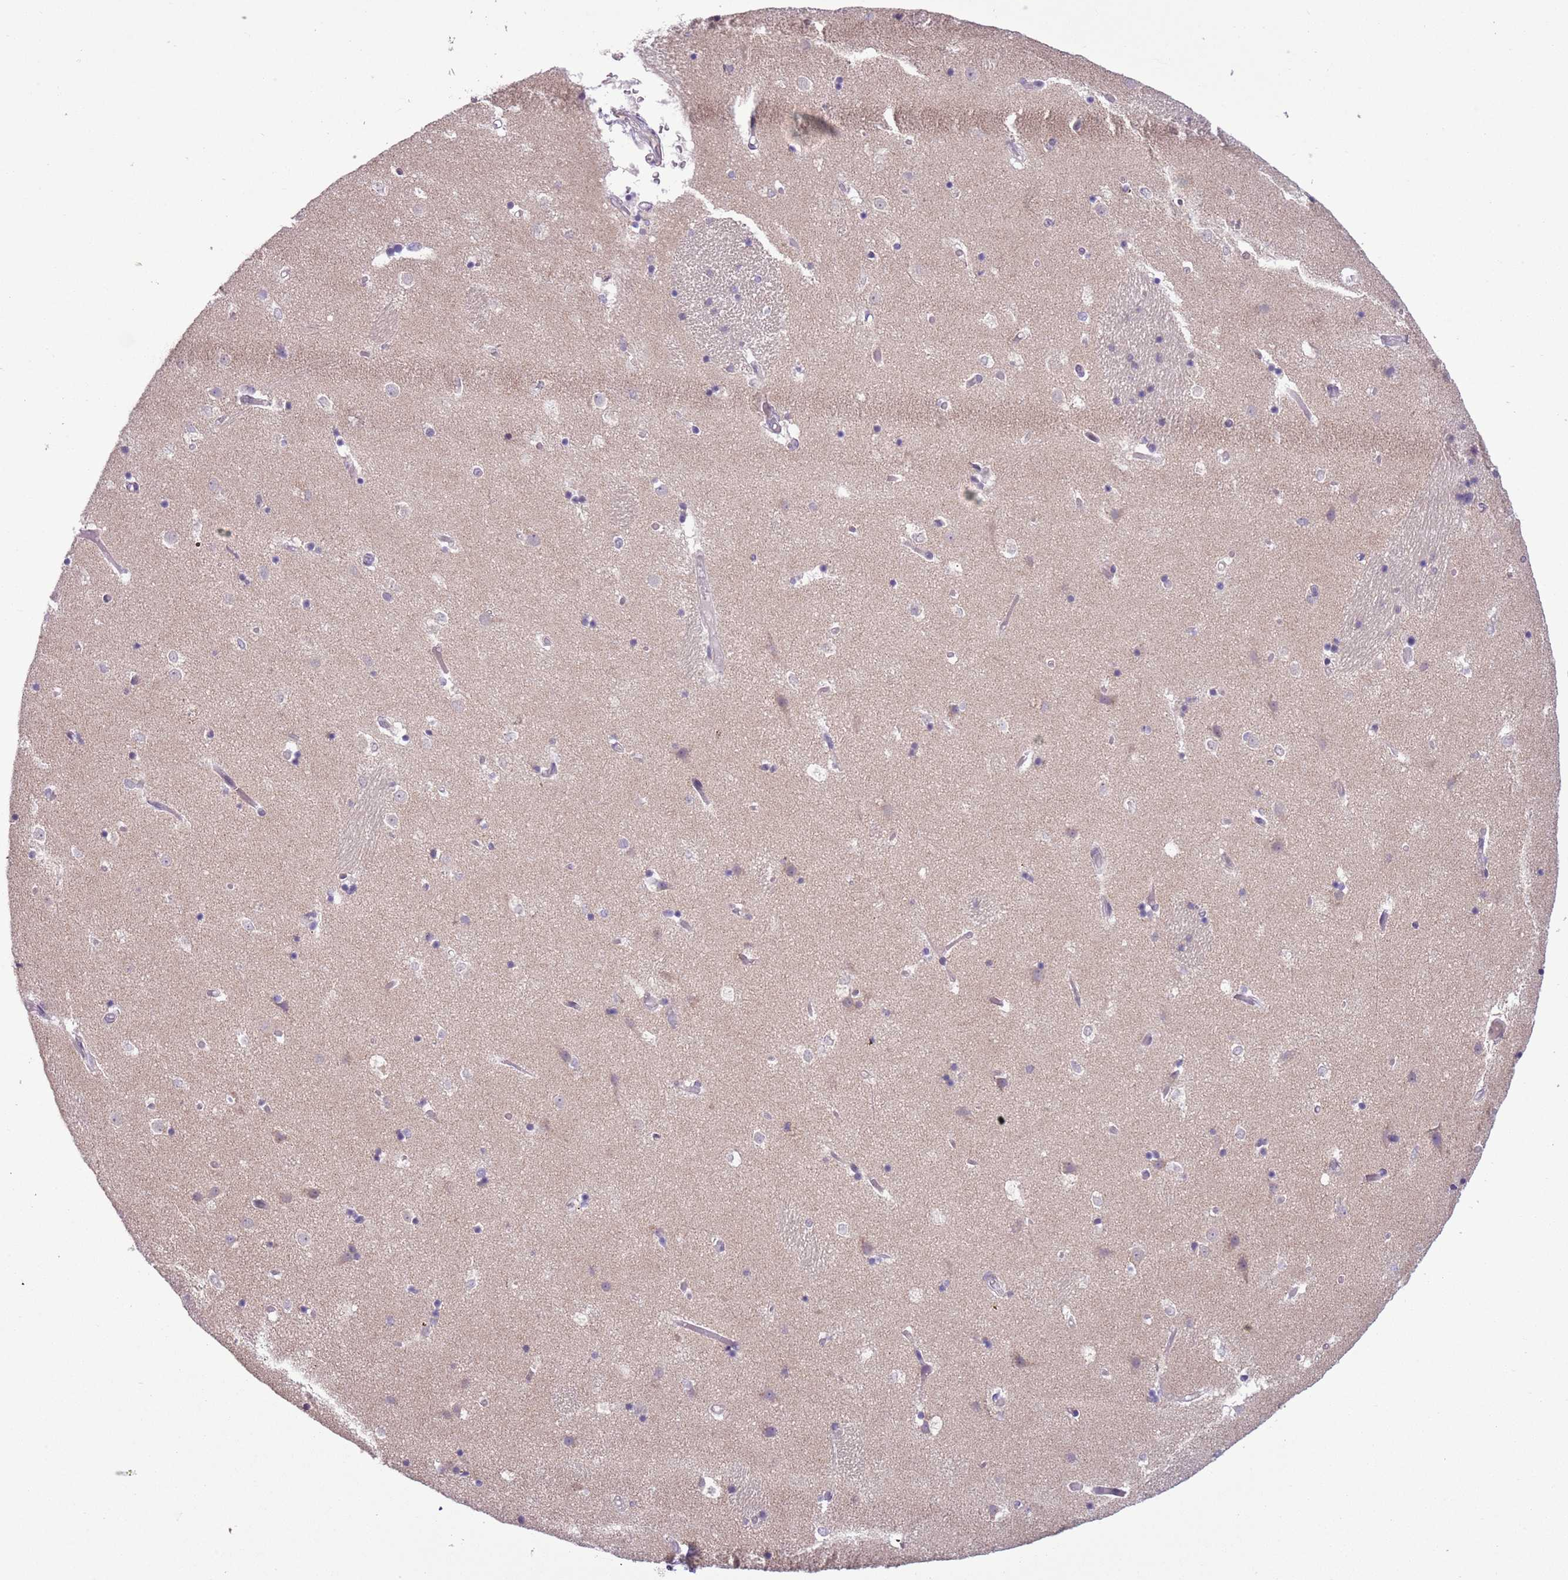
{"staining": {"intensity": "negative", "quantity": "none", "location": "none"}, "tissue": "caudate", "cell_type": "Glial cells", "image_type": "normal", "snomed": [{"axis": "morphology", "description": "Normal tissue, NOS"}, {"axis": "topography", "description": "Lateral ventricle wall"}], "caption": "The photomicrograph displays no staining of glial cells in benign caudate. (DAB (3,3'-diaminobenzidine) immunohistochemistry visualized using brightfield microscopy, high magnification).", "gene": "CCND2", "patient": {"sex": "female", "age": 52}}